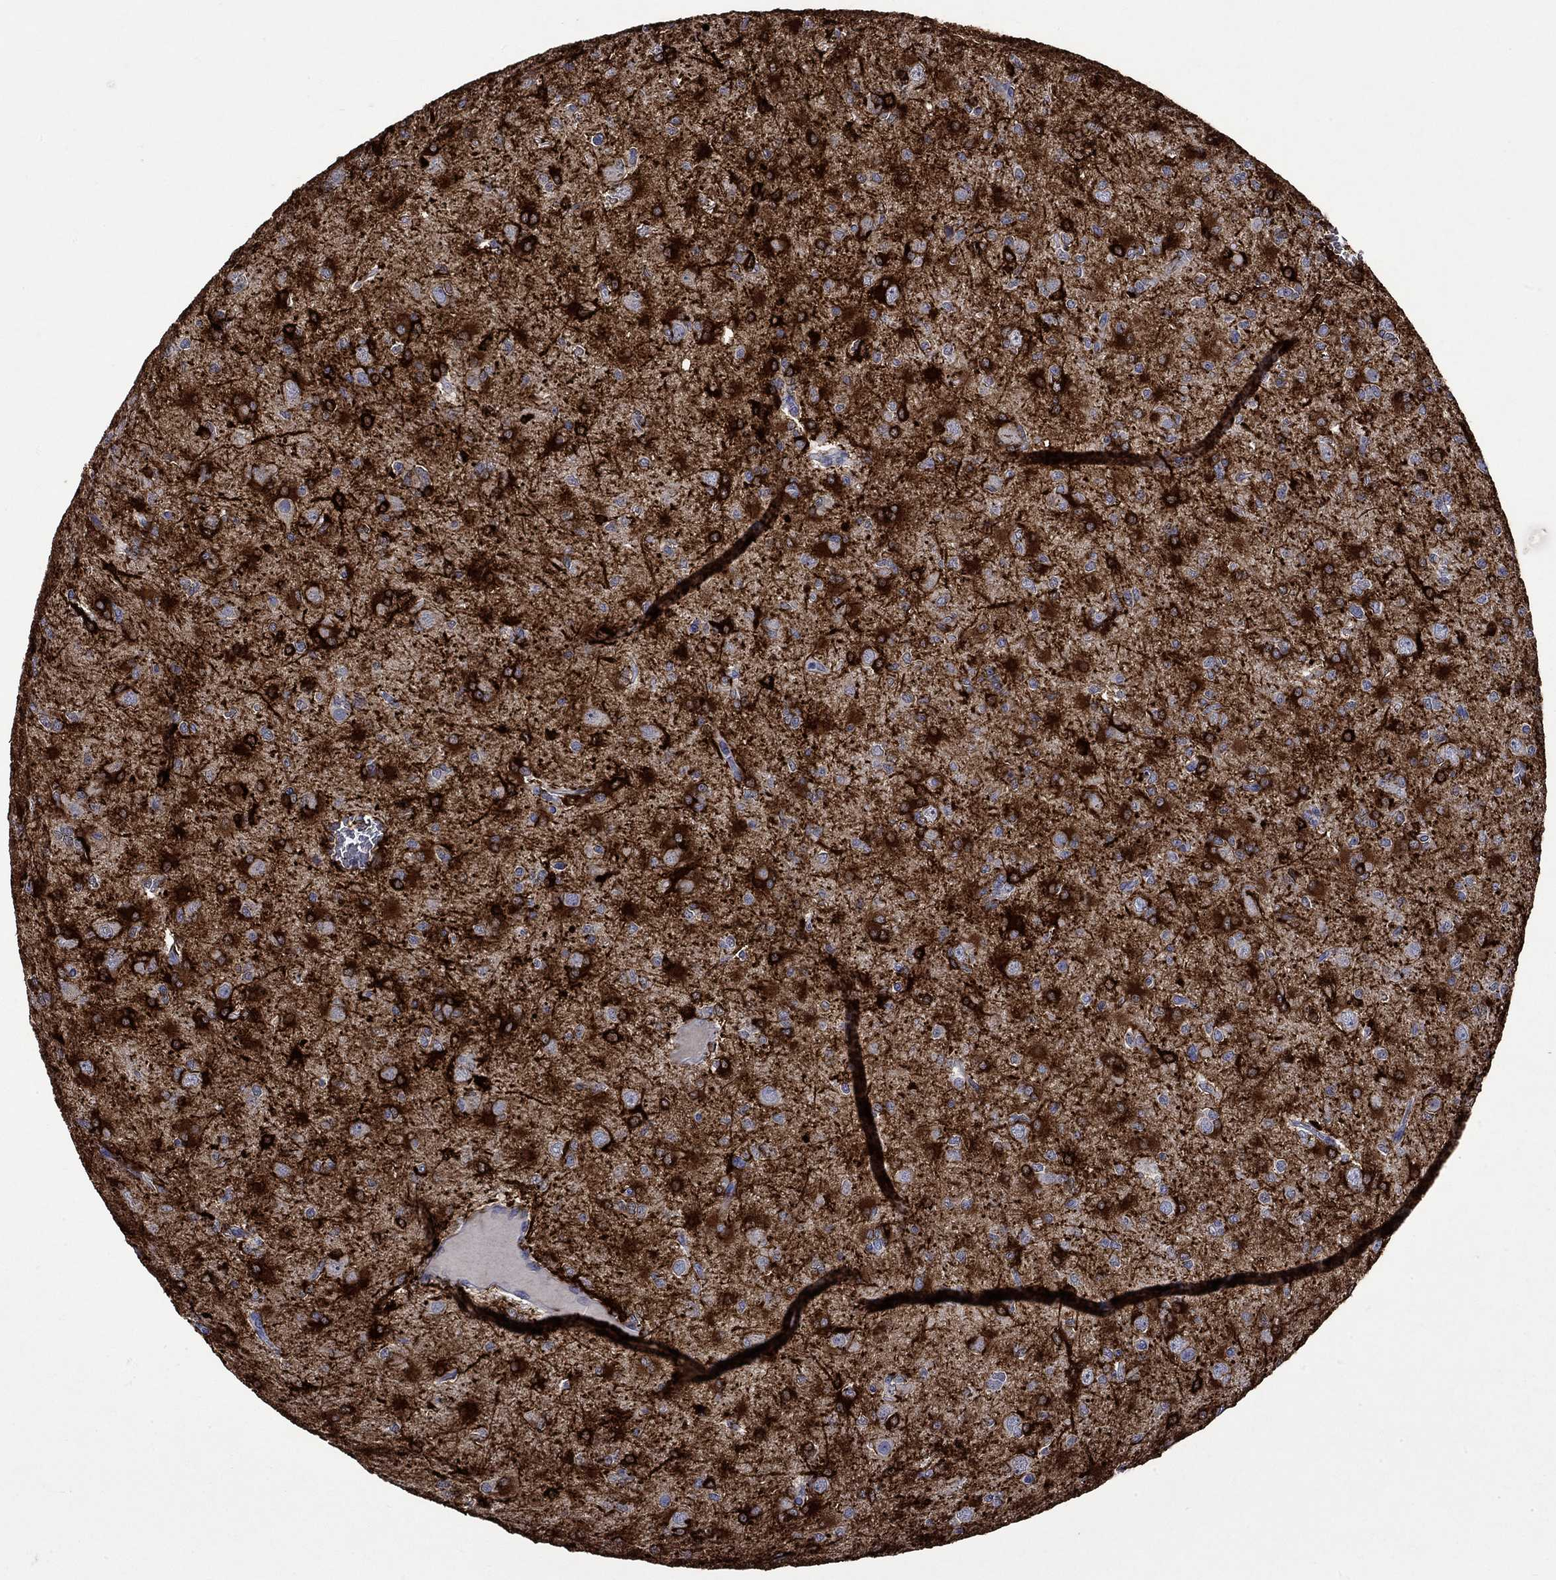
{"staining": {"intensity": "strong", "quantity": "25%-75%", "location": "cytoplasmic/membranous"}, "tissue": "glioma", "cell_type": "Tumor cells", "image_type": "cancer", "snomed": [{"axis": "morphology", "description": "Glioma, malignant, Low grade"}, {"axis": "topography", "description": "Brain"}], "caption": "DAB (3,3'-diaminobenzidine) immunohistochemical staining of human glioma exhibits strong cytoplasmic/membranous protein positivity in about 25%-75% of tumor cells.", "gene": "CRYAB", "patient": {"sex": "male", "age": 27}}